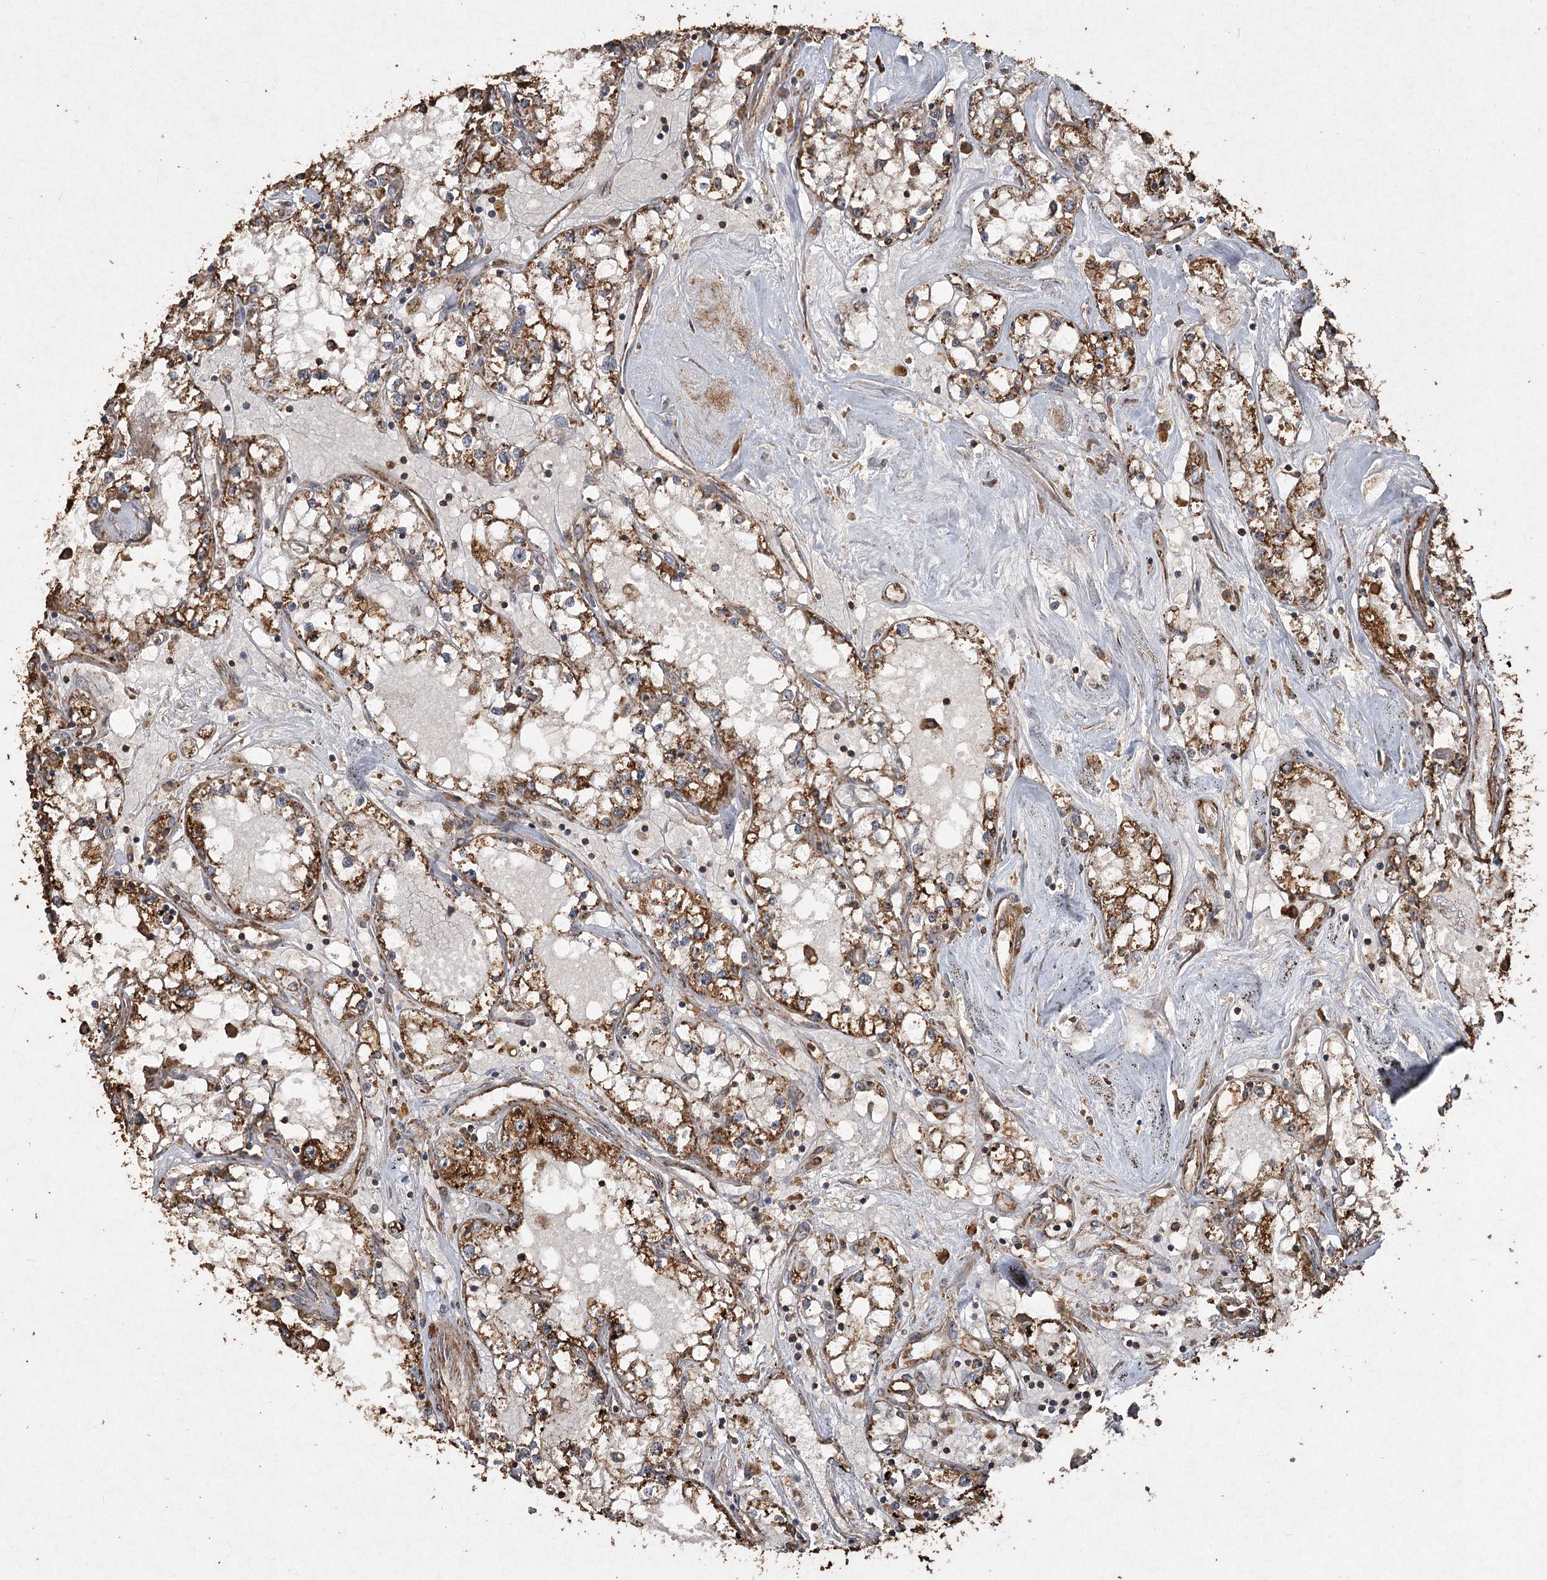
{"staining": {"intensity": "strong", "quantity": ">75%", "location": "cytoplasmic/membranous"}, "tissue": "renal cancer", "cell_type": "Tumor cells", "image_type": "cancer", "snomed": [{"axis": "morphology", "description": "Adenocarcinoma, NOS"}, {"axis": "topography", "description": "Kidney"}], "caption": "This photomicrograph shows renal cancer stained with immunohistochemistry to label a protein in brown. The cytoplasmic/membranous of tumor cells show strong positivity for the protein. Nuclei are counter-stained blue.", "gene": "PIK3C2A", "patient": {"sex": "male", "age": 56}}